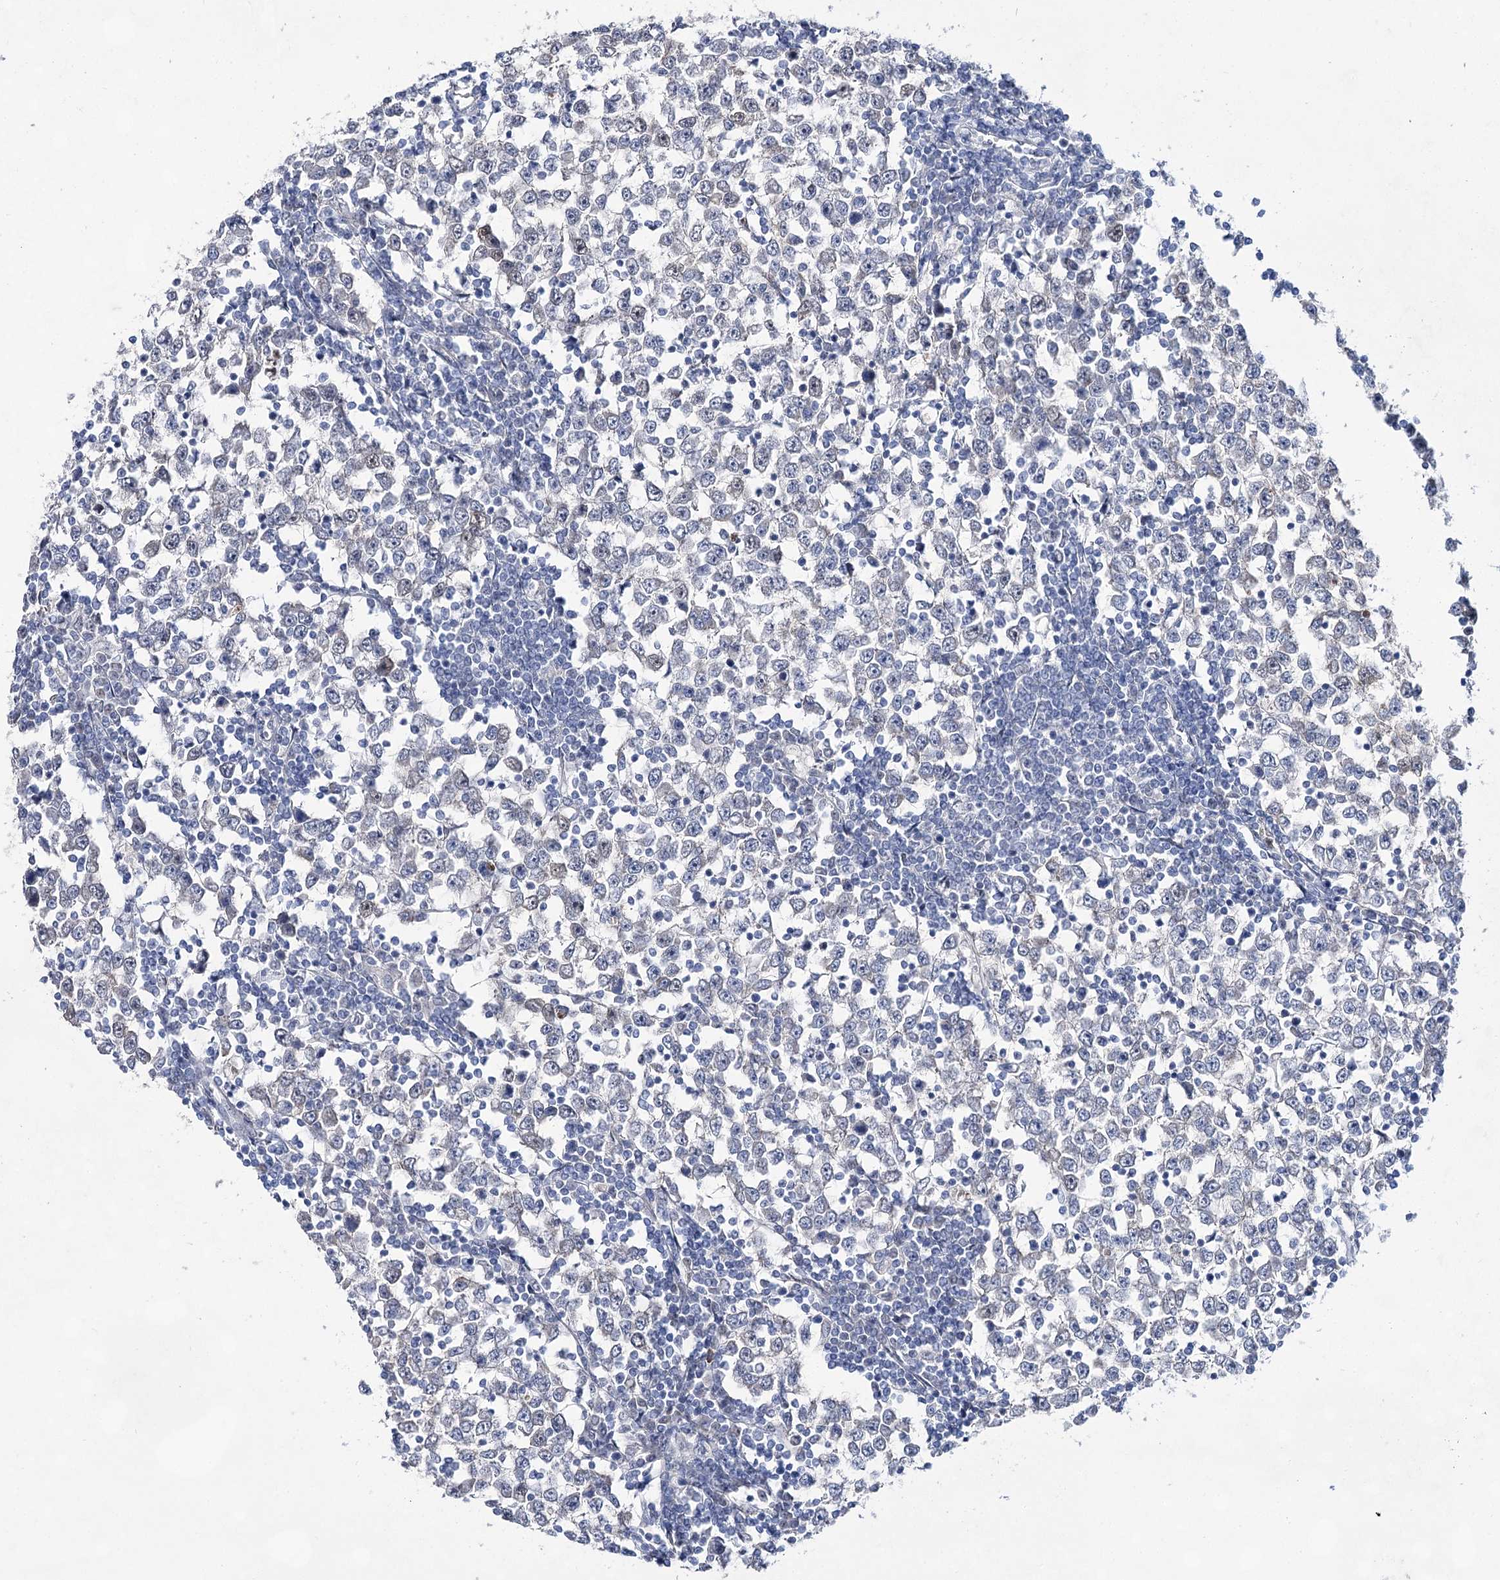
{"staining": {"intensity": "negative", "quantity": "none", "location": "none"}, "tissue": "testis cancer", "cell_type": "Tumor cells", "image_type": "cancer", "snomed": [{"axis": "morphology", "description": "Seminoma, NOS"}, {"axis": "topography", "description": "Testis"}], "caption": "Immunohistochemistry of human testis cancer demonstrates no positivity in tumor cells.", "gene": "UGDH", "patient": {"sex": "male", "age": 65}}